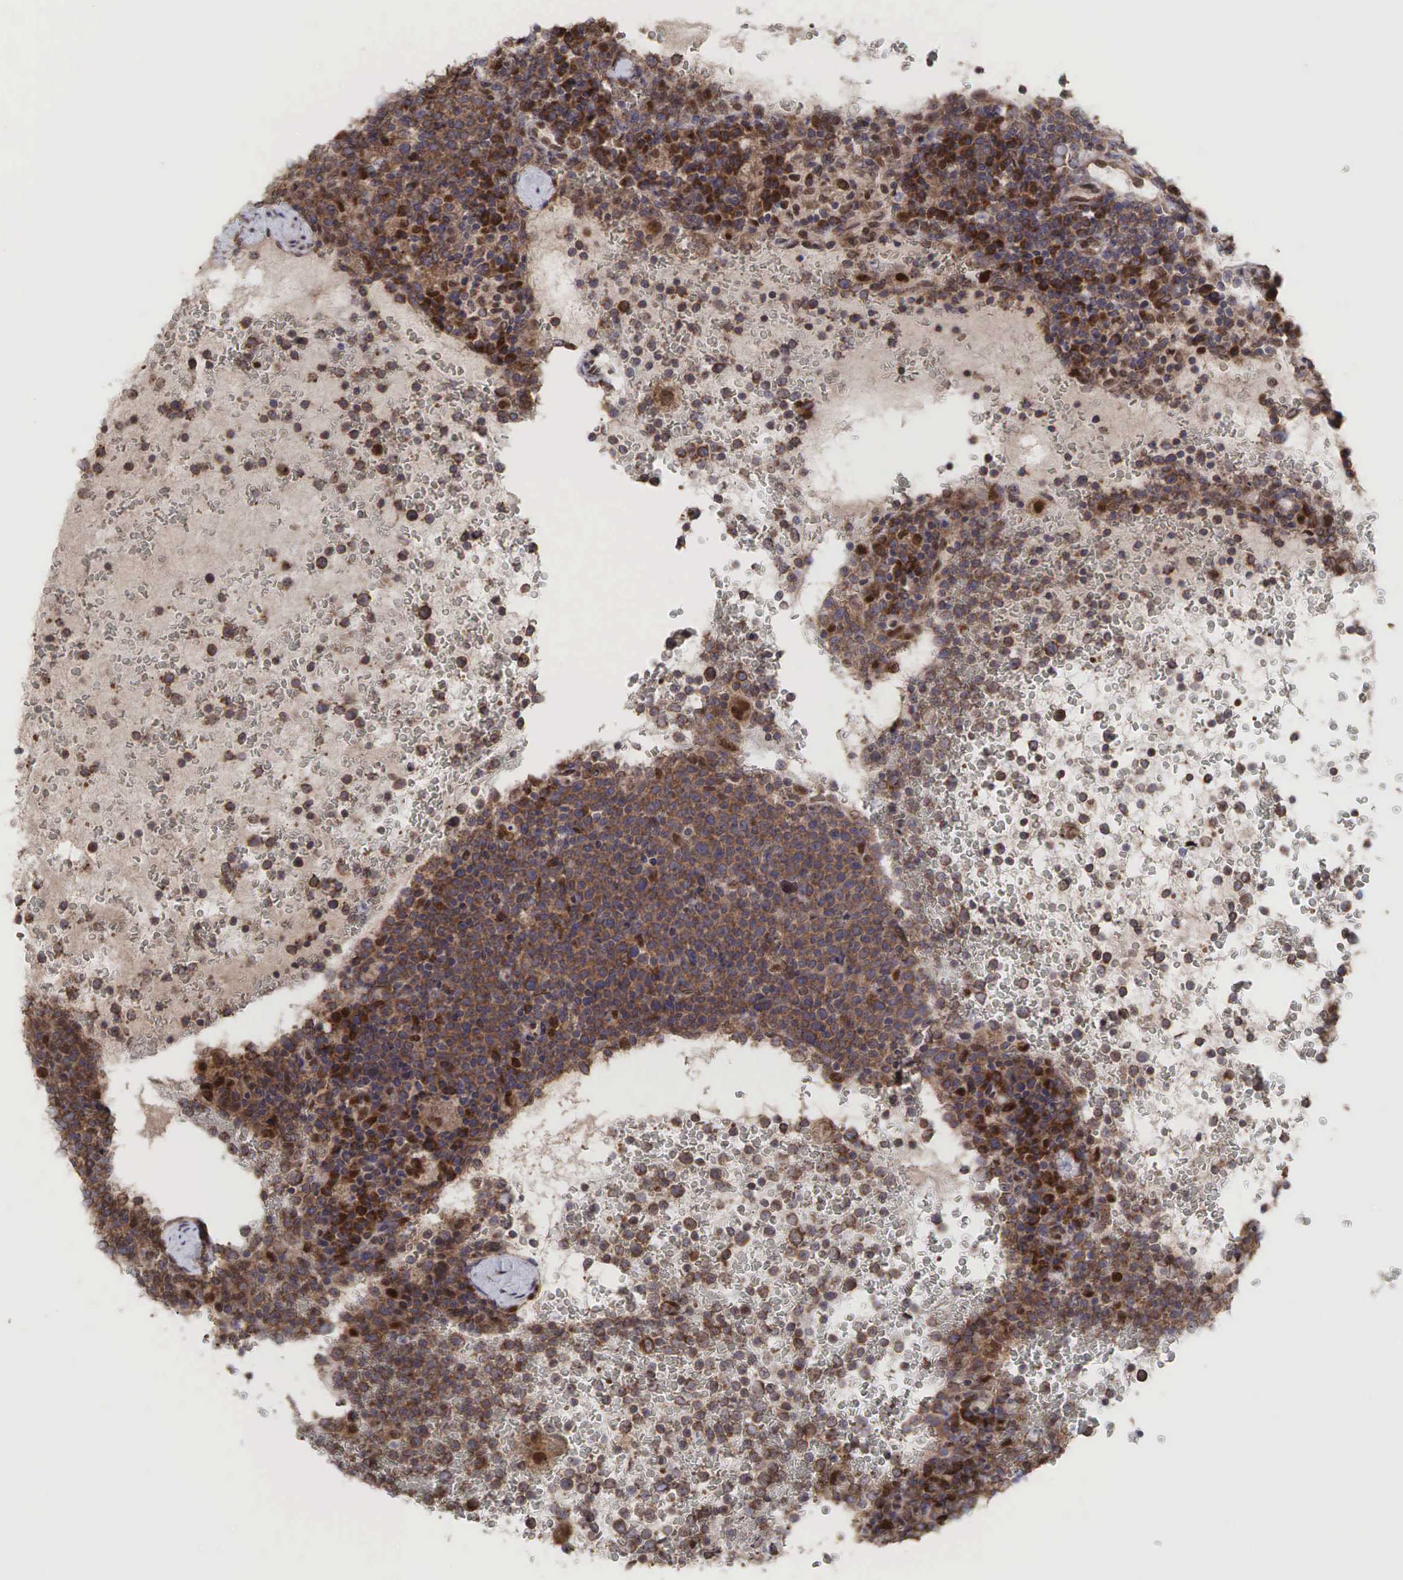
{"staining": {"intensity": "moderate", "quantity": ">75%", "location": "cytoplasmic/membranous"}, "tissue": "lymphoma", "cell_type": "Tumor cells", "image_type": "cancer", "snomed": [{"axis": "morphology", "description": "Malignant lymphoma, non-Hodgkin's type, High grade"}, {"axis": "topography", "description": "Lymph node"}], "caption": "Malignant lymphoma, non-Hodgkin's type (high-grade) stained with DAB (3,3'-diaminobenzidine) immunohistochemistry demonstrates medium levels of moderate cytoplasmic/membranous expression in approximately >75% of tumor cells. (DAB (3,3'-diaminobenzidine) = brown stain, brightfield microscopy at high magnification).", "gene": "PABPC5", "patient": {"sex": "female", "age": 76}}